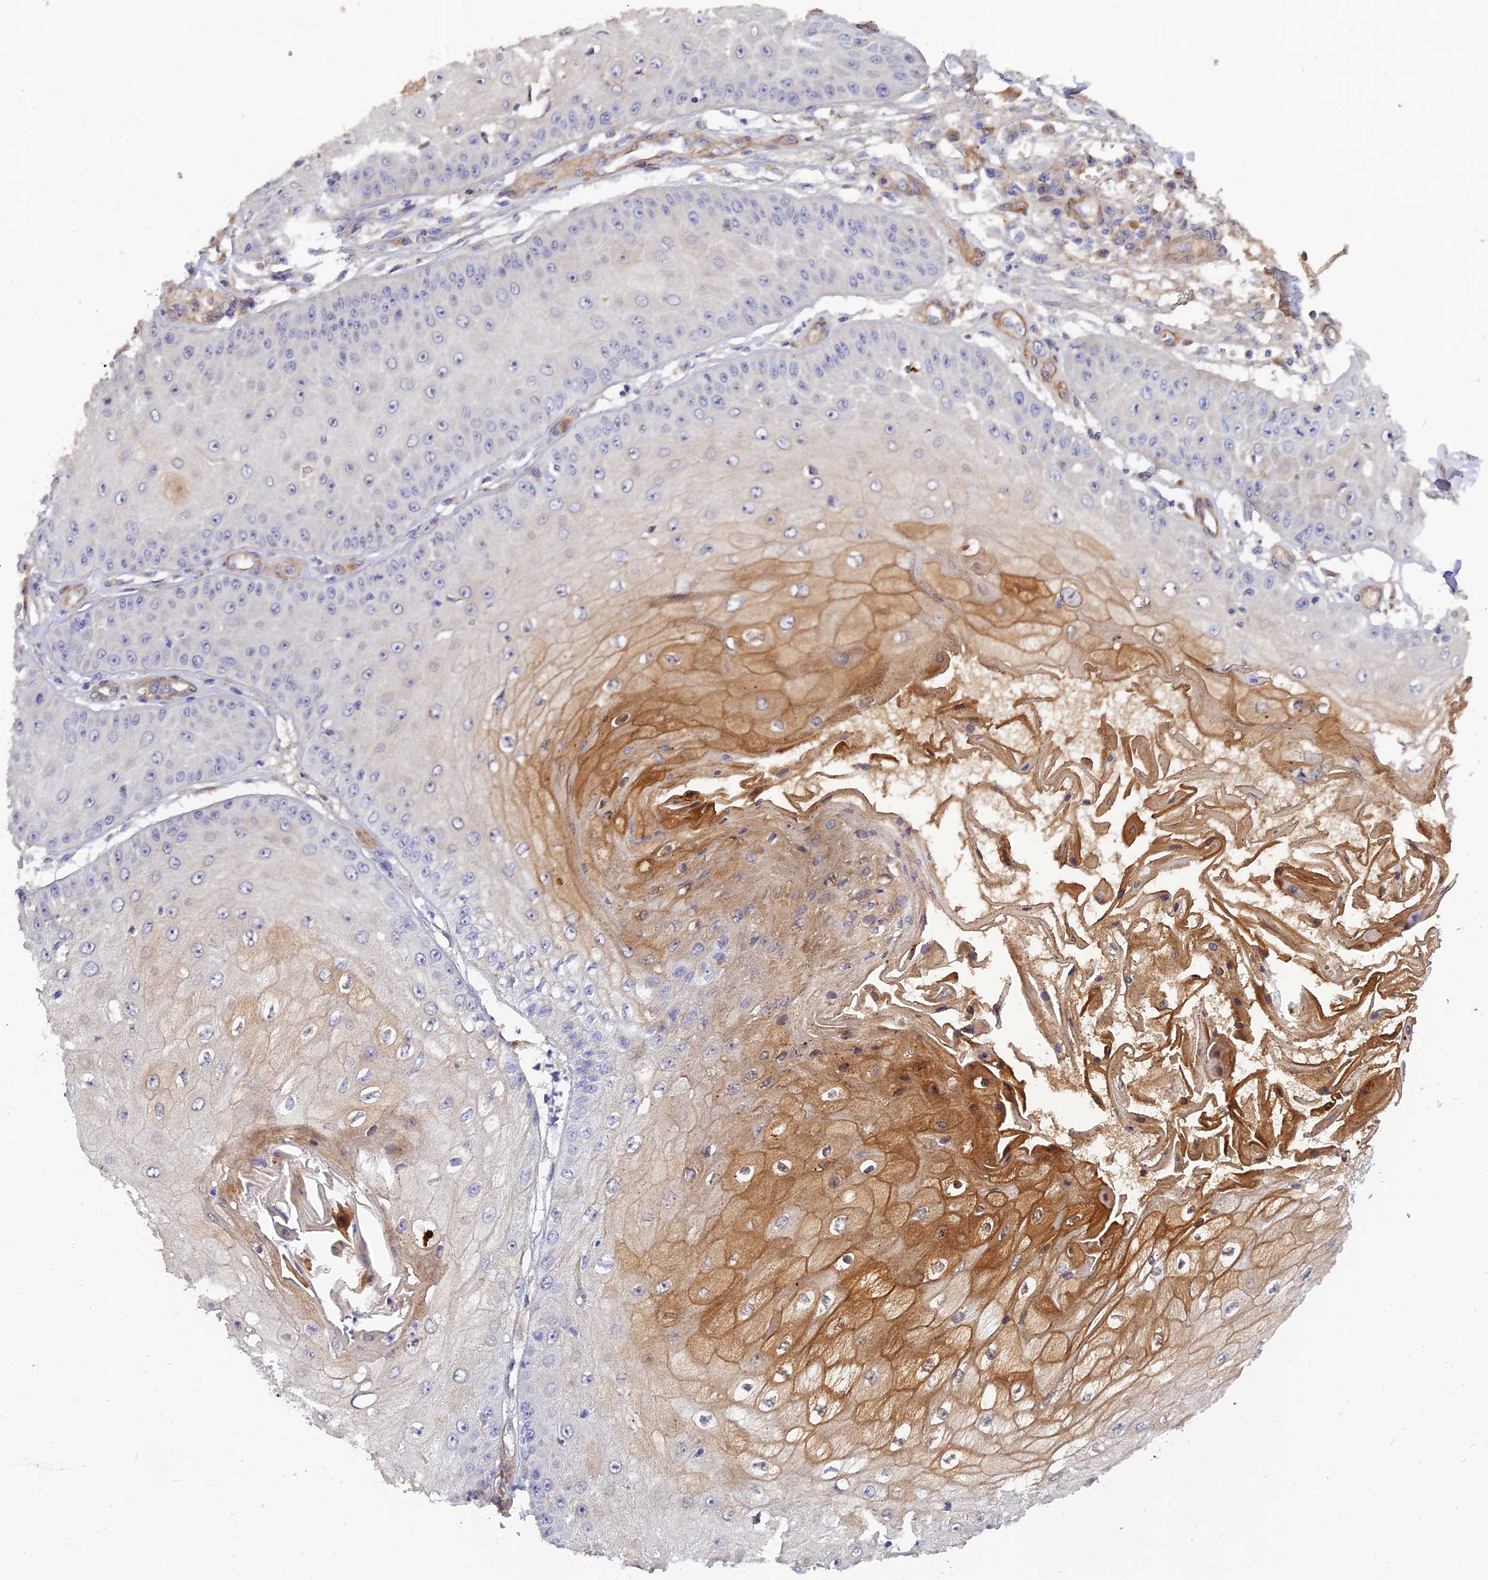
{"staining": {"intensity": "negative", "quantity": "none", "location": "none"}, "tissue": "skin cancer", "cell_type": "Tumor cells", "image_type": "cancer", "snomed": [{"axis": "morphology", "description": "Squamous cell carcinoma, NOS"}, {"axis": "topography", "description": "Skin"}], "caption": "Immunohistochemistry (IHC) histopathology image of neoplastic tissue: skin squamous cell carcinoma stained with DAB reveals no significant protein positivity in tumor cells.", "gene": "MRPL35", "patient": {"sex": "male", "age": 70}}